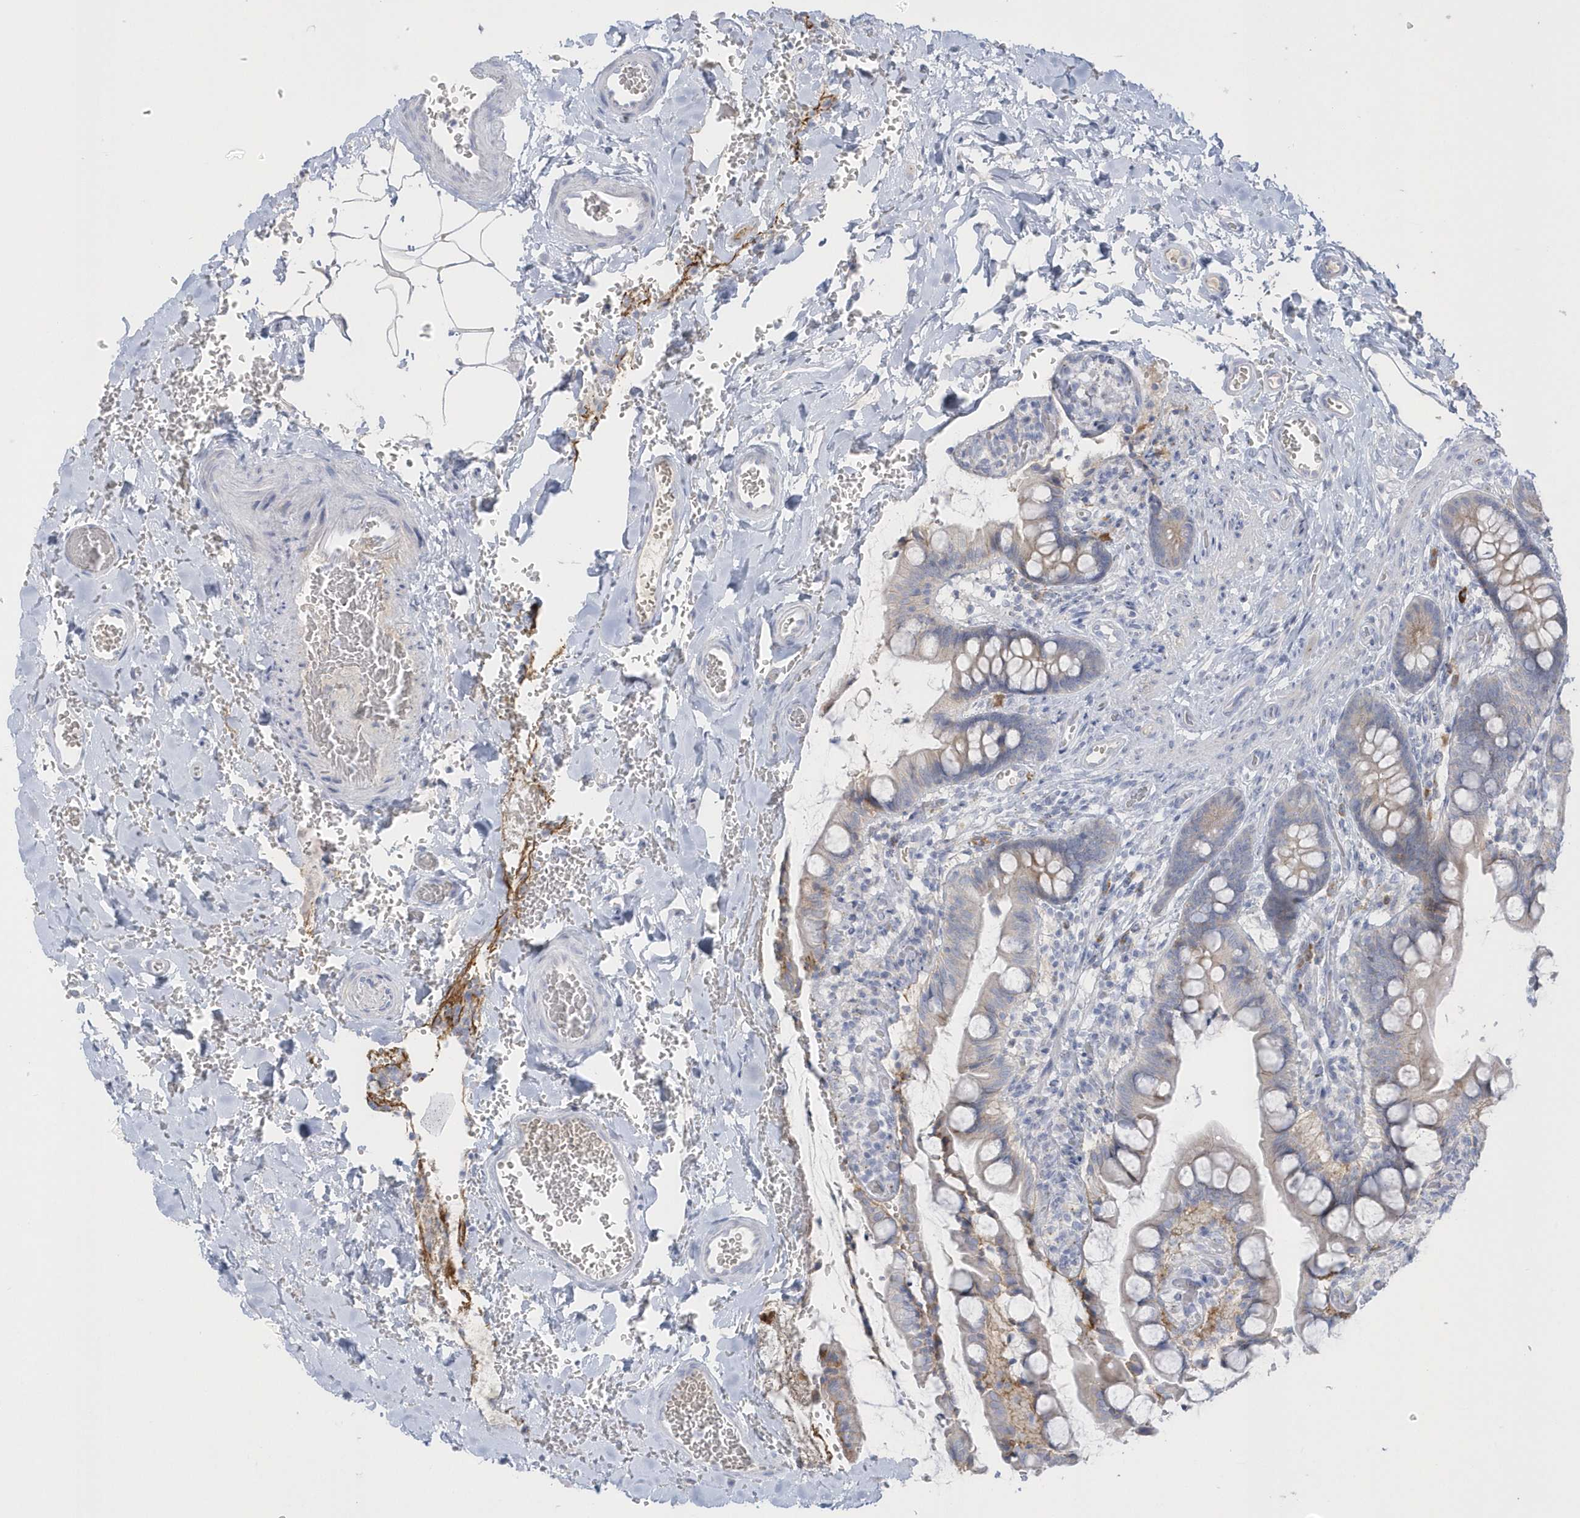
{"staining": {"intensity": "weak", "quantity": "<25%", "location": "cytoplasmic/membranous"}, "tissue": "small intestine", "cell_type": "Glandular cells", "image_type": "normal", "snomed": [{"axis": "morphology", "description": "Normal tissue, NOS"}, {"axis": "topography", "description": "Small intestine"}], "caption": "Normal small intestine was stained to show a protein in brown. There is no significant expression in glandular cells.", "gene": "SEMA3D", "patient": {"sex": "male", "age": 52}}